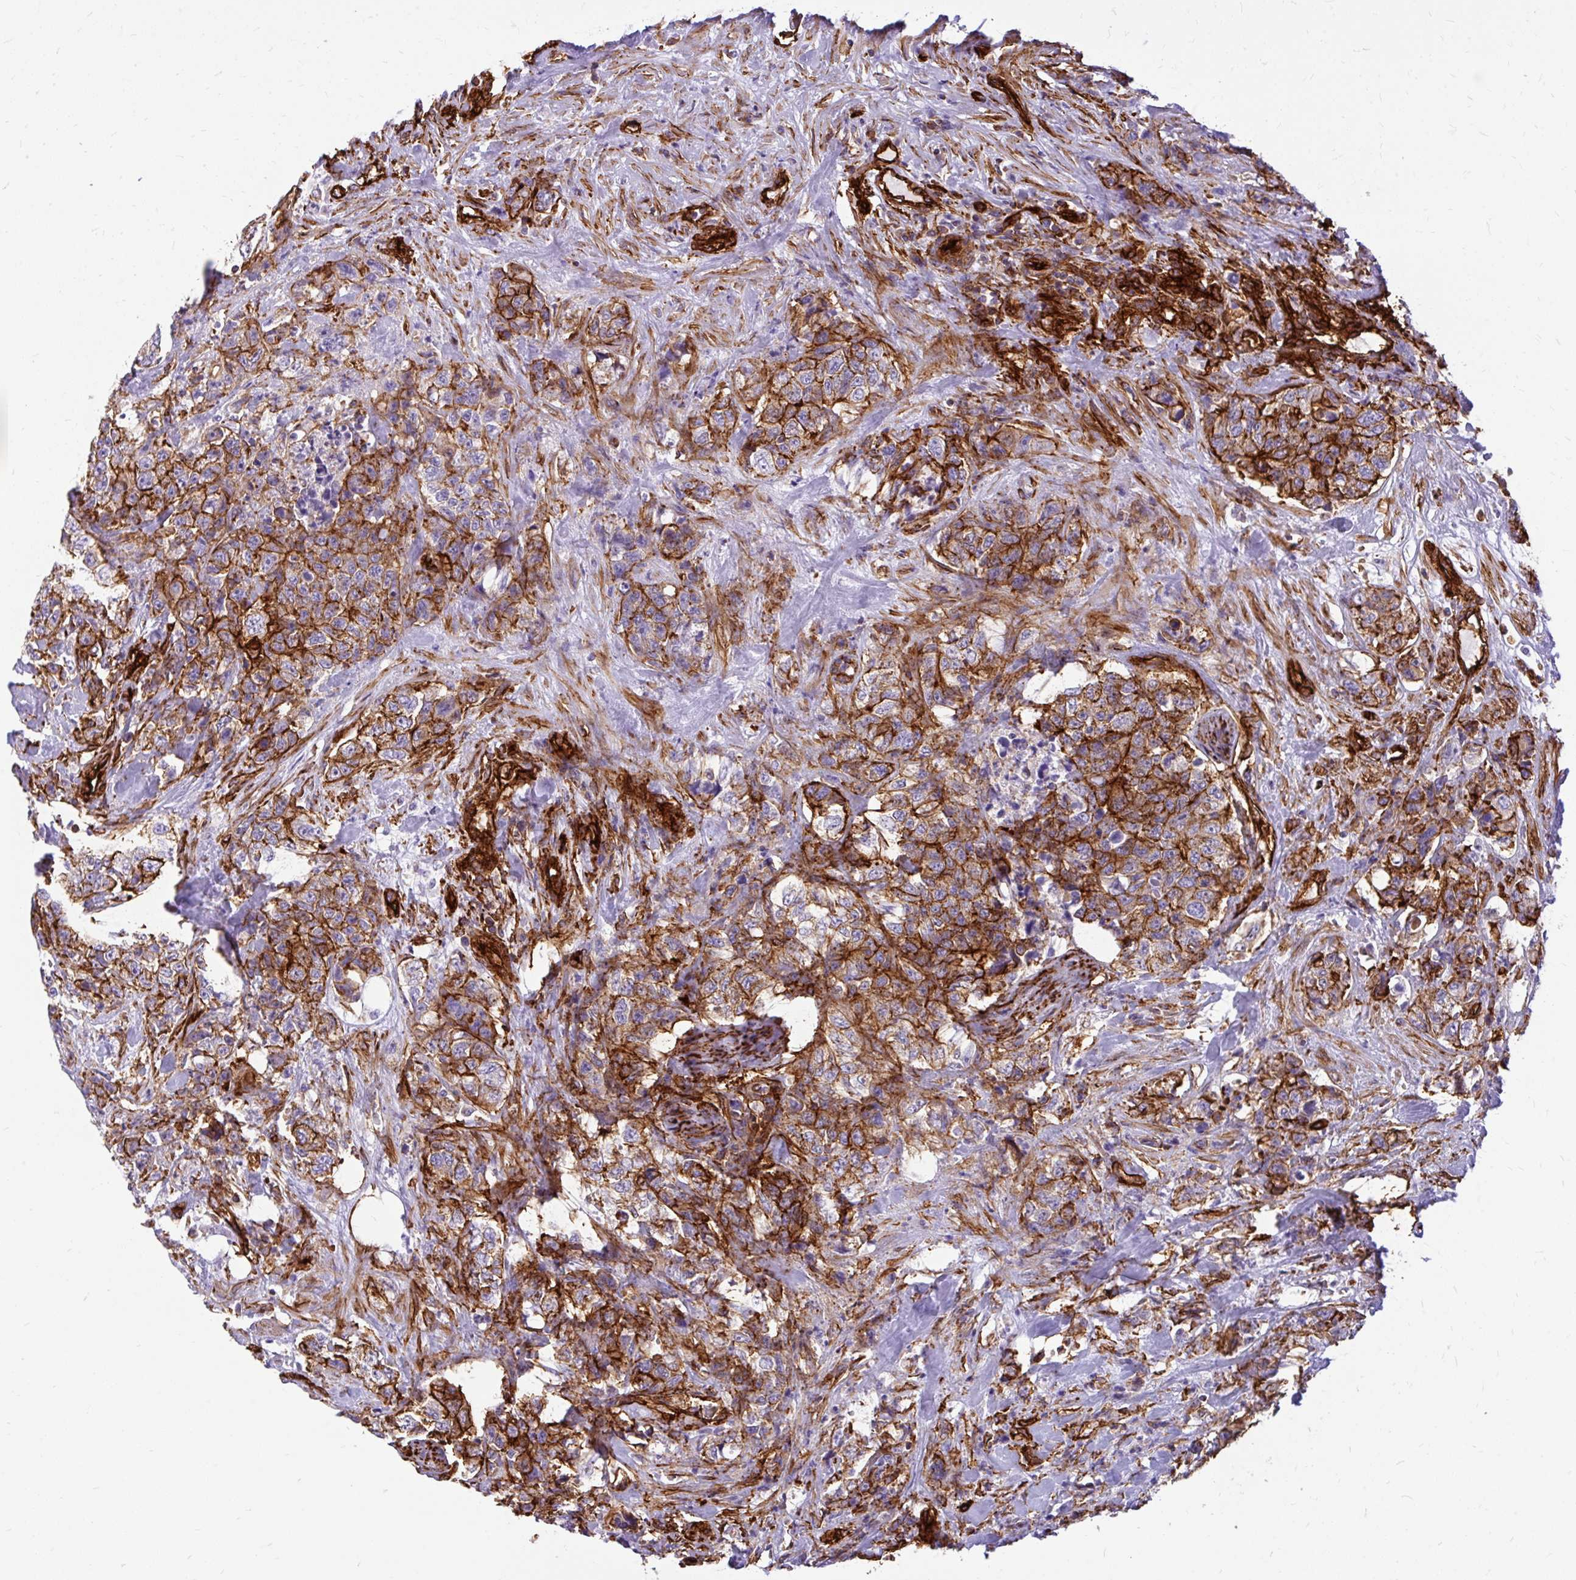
{"staining": {"intensity": "strong", "quantity": ">75%", "location": "cytoplasmic/membranous"}, "tissue": "urothelial cancer", "cell_type": "Tumor cells", "image_type": "cancer", "snomed": [{"axis": "morphology", "description": "Urothelial carcinoma, High grade"}, {"axis": "topography", "description": "Urinary bladder"}], "caption": "Urothelial cancer stained with immunohistochemistry (IHC) shows strong cytoplasmic/membranous expression in about >75% of tumor cells. The protein of interest is stained brown, and the nuclei are stained in blue (DAB IHC with brightfield microscopy, high magnification).", "gene": "MAP1LC3B", "patient": {"sex": "female", "age": 78}}